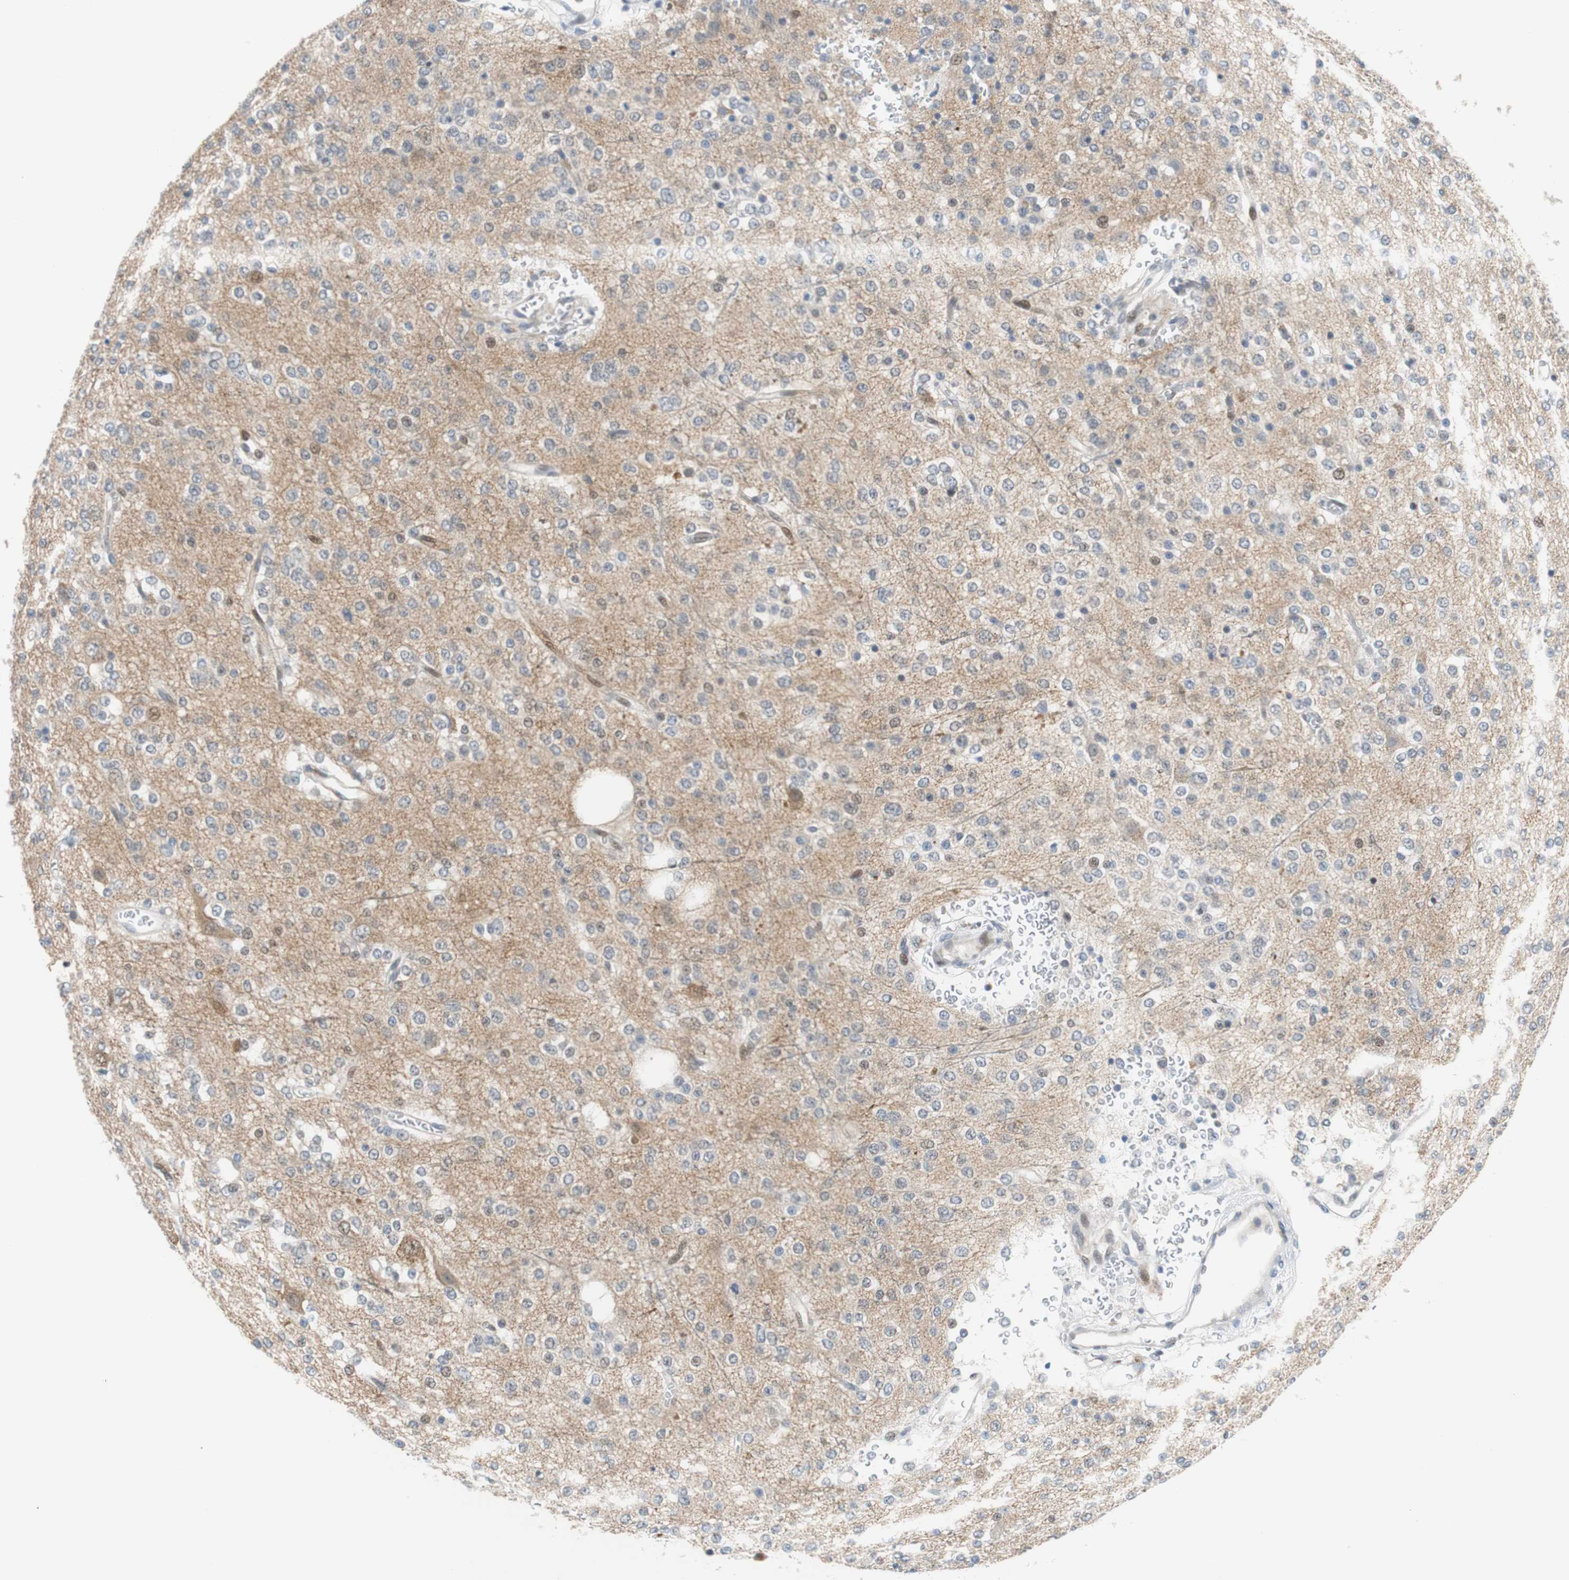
{"staining": {"intensity": "weak", "quantity": "<25%", "location": "nuclear"}, "tissue": "glioma", "cell_type": "Tumor cells", "image_type": "cancer", "snomed": [{"axis": "morphology", "description": "Glioma, malignant, Low grade"}, {"axis": "topography", "description": "Brain"}], "caption": "Immunohistochemical staining of glioma shows no significant expression in tumor cells.", "gene": "MAP2K4", "patient": {"sex": "male", "age": 38}}